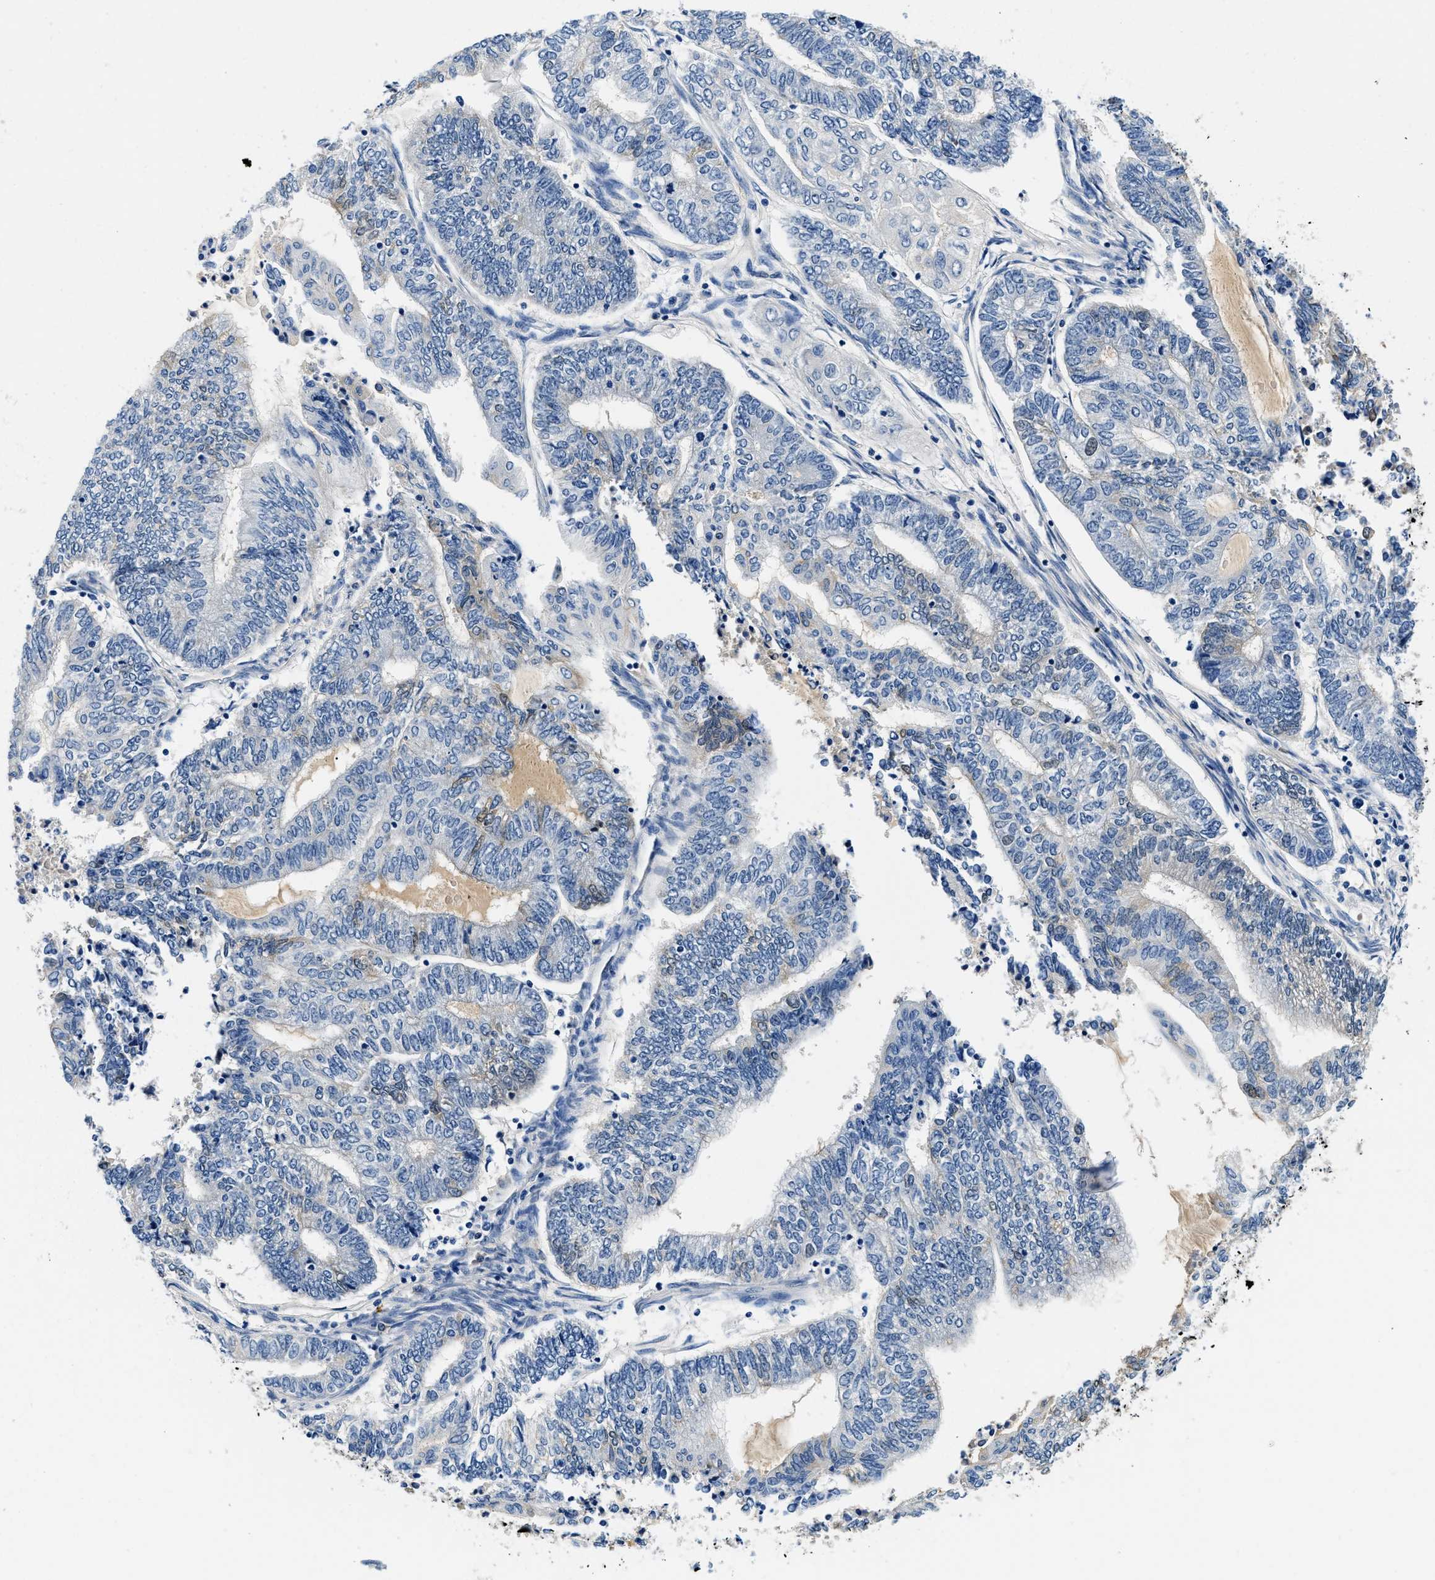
{"staining": {"intensity": "negative", "quantity": "none", "location": "none"}, "tissue": "endometrial cancer", "cell_type": "Tumor cells", "image_type": "cancer", "snomed": [{"axis": "morphology", "description": "Adenocarcinoma, NOS"}, {"axis": "topography", "description": "Uterus"}, {"axis": "topography", "description": "Endometrium"}], "caption": "The immunohistochemistry photomicrograph has no significant positivity in tumor cells of endometrial cancer (adenocarcinoma) tissue. (Immunohistochemistry, brightfield microscopy, high magnification).", "gene": "ZFAND3", "patient": {"sex": "female", "age": 70}}